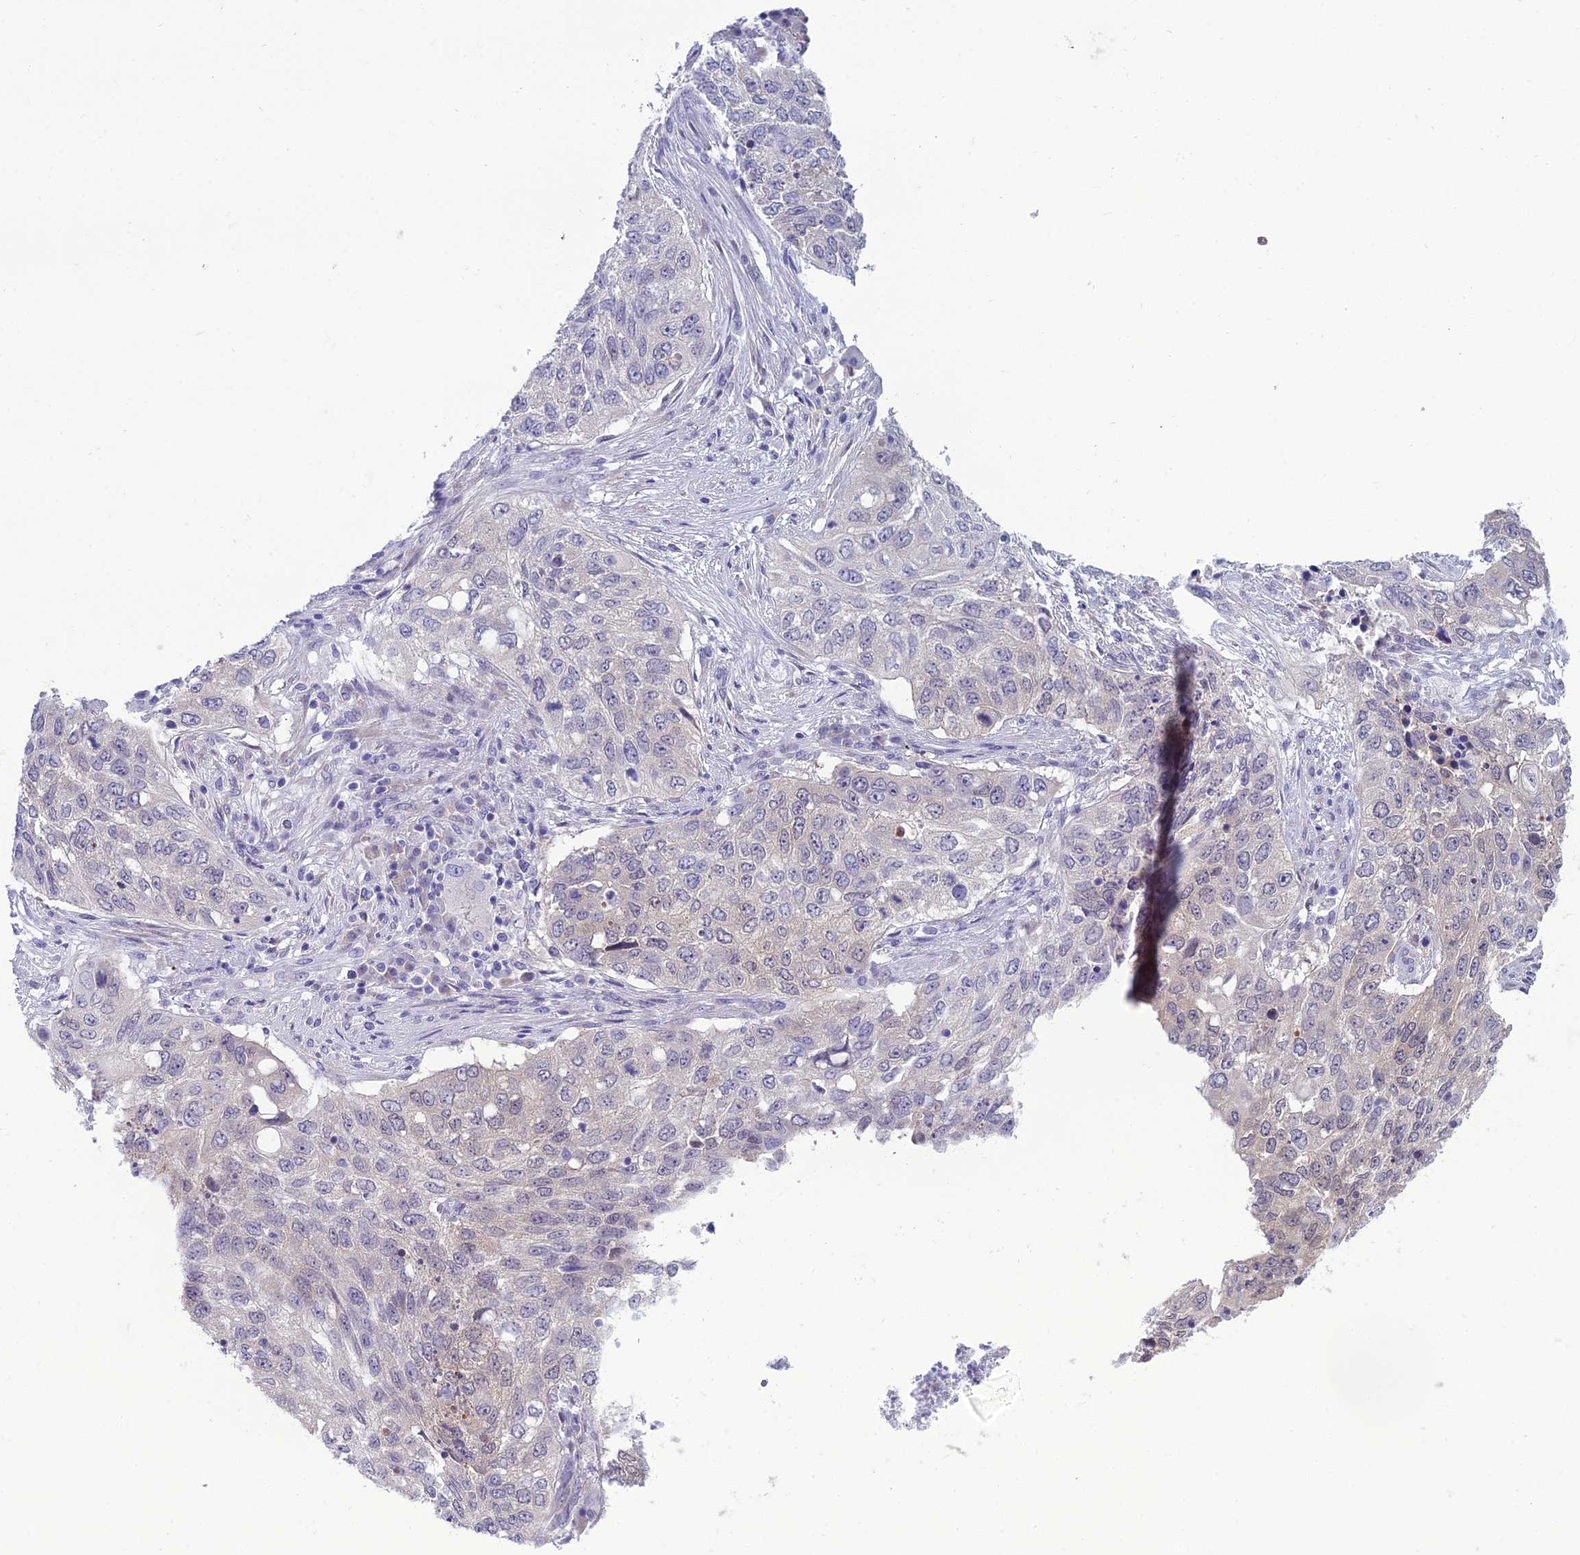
{"staining": {"intensity": "negative", "quantity": "none", "location": "none"}, "tissue": "lung cancer", "cell_type": "Tumor cells", "image_type": "cancer", "snomed": [{"axis": "morphology", "description": "Squamous cell carcinoma, NOS"}, {"axis": "topography", "description": "Lung"}], "caption": "Immunohistochemistry micrograph of neoplastic tissue: lung squamous cell carcinoma stained with DAB (3,3'-diaminobenzidine) displays no significant protein staining in tumor cells.", "gene": "GNPNAT1", "patient": {"sex": "female", "age": 63}}